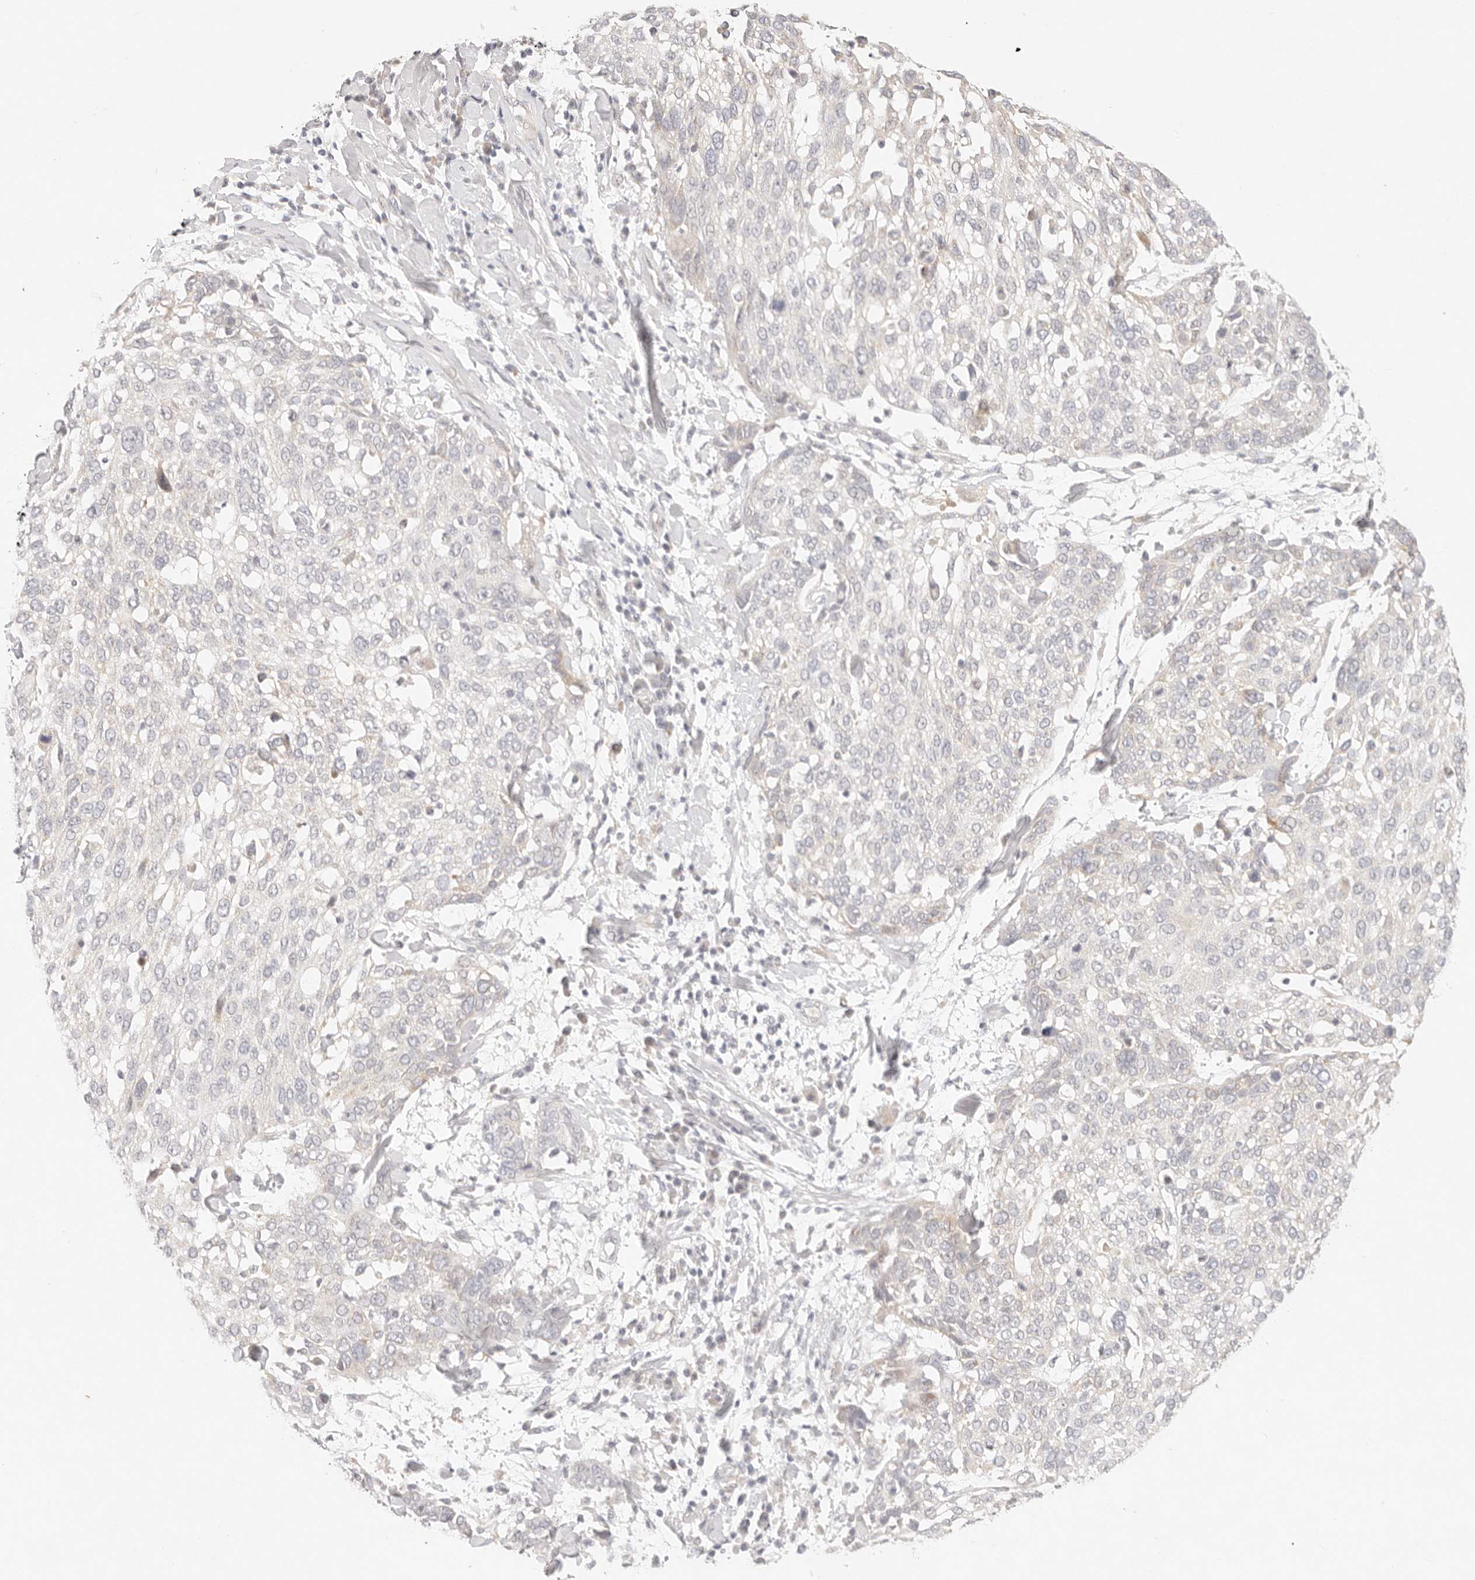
{"staining": {"intensity": "negative", "quantity": "none", "location": "none"}, "tissue": "lung cancer", "cell_type": "Tumor cells", "image_type": "cancer", "snomed": [{"axis": "morphology", "description": "Squamous cell carcinoma, NOS"}, {"axis": "topography", "description": "Lung"}], "caption": "DAB immunohistochemical staining of lung cancer (squamous cell carcinoma) demonstrates no significant expression in tumor cells. (DAB (3,3'-diaminobenzidine) immunohistochemistry with hematoxylin counter stain).", "gene": "GPR156", "patient": {"sex": "male", "age": 65}}